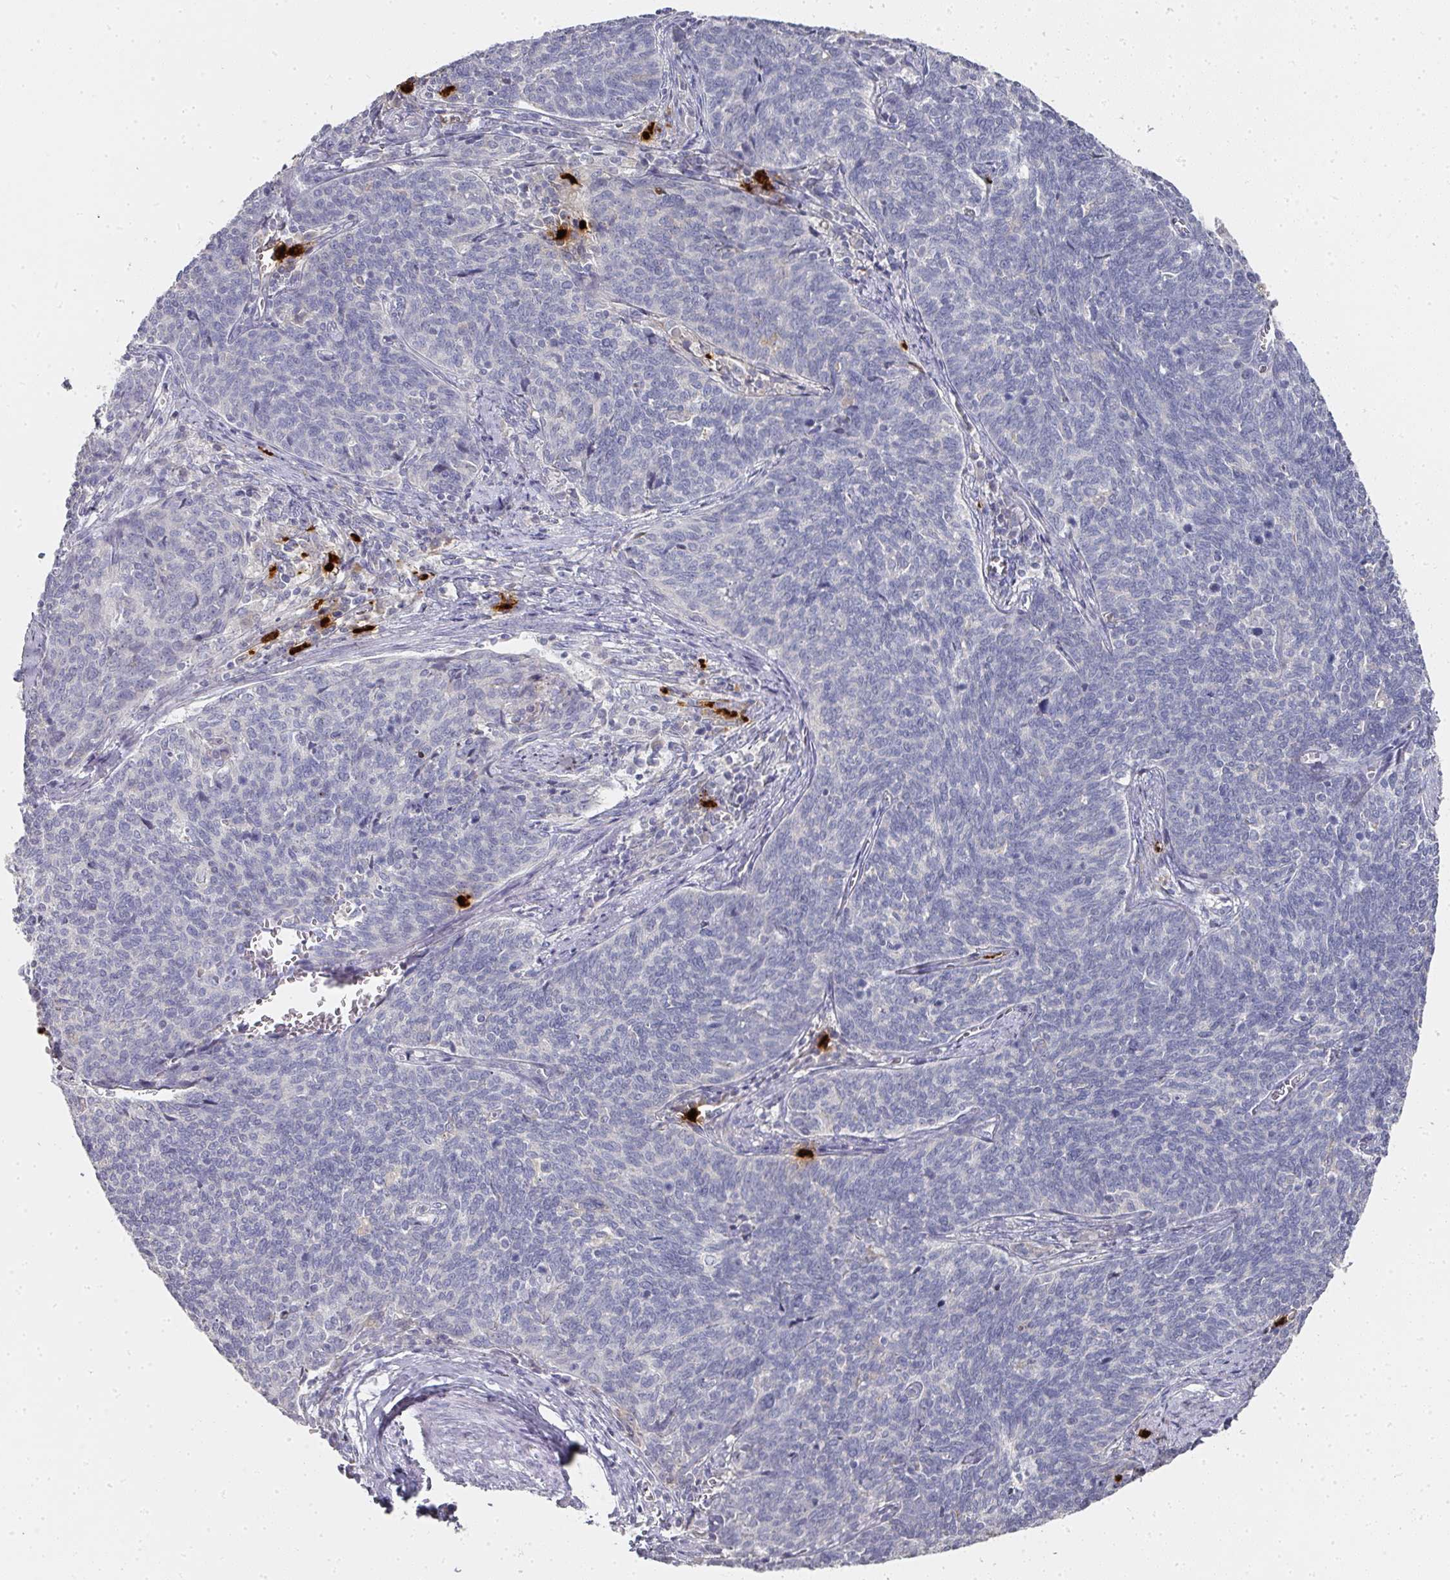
{"staining": {"intensity": "negative", "quantity": "none", "location": "none"}, "tissue": "cervical cancer", "cell_type": "Tumor cells", "image_type": "cancer", "snomed": [{"axis": "morphology", "description": "Squamous cell carcinoma, NOS"}, {"axis": "topography", "description": "Cervix"}], "caption": "Immunohistochemistry photomicrograph of cervical squamous cell carcinoma stained for a protein (brown), which displays no expression in tumor cells.", "gene": "CAMP", "patient": {"sex": "female", "age": 39}}